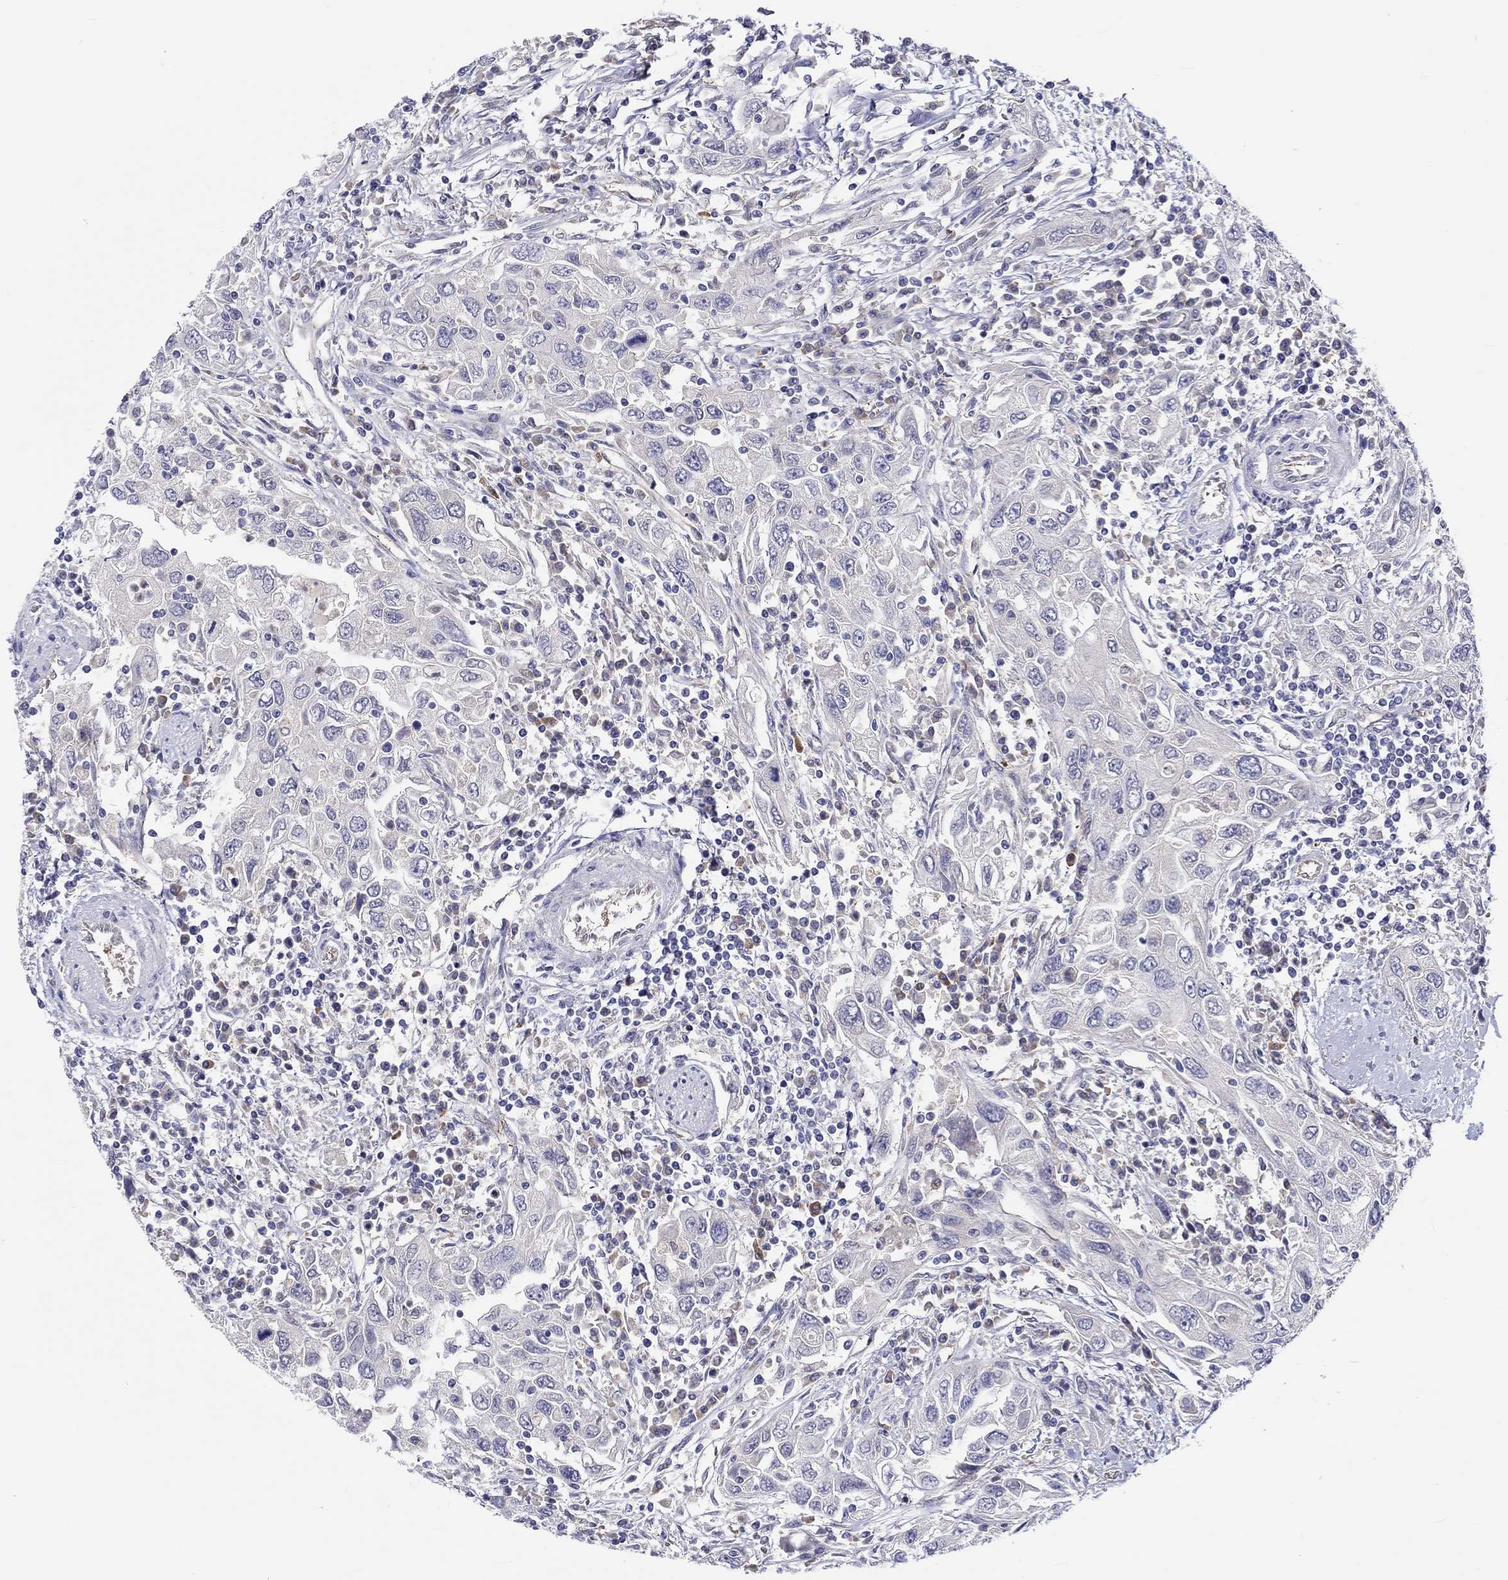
{"staining": {"intensity": "negative", "quantity": "none", "location": "none"}, "tissue": "urothelial cancer", "cell_type": "Tumor cells", "image_type": "cancer", "snomed": [{"axis": "morphology", "description": "Urothelial carcinoma, High grade"}, {"axis": "topography", "description": "Urinary bladder"}], "caption": "Immunohistochemical staining of urothelial cancer exhibits no significant staining in tumor cells.", "gene": "ABCG4", "patient": {"sex": "male", "age": 76}}